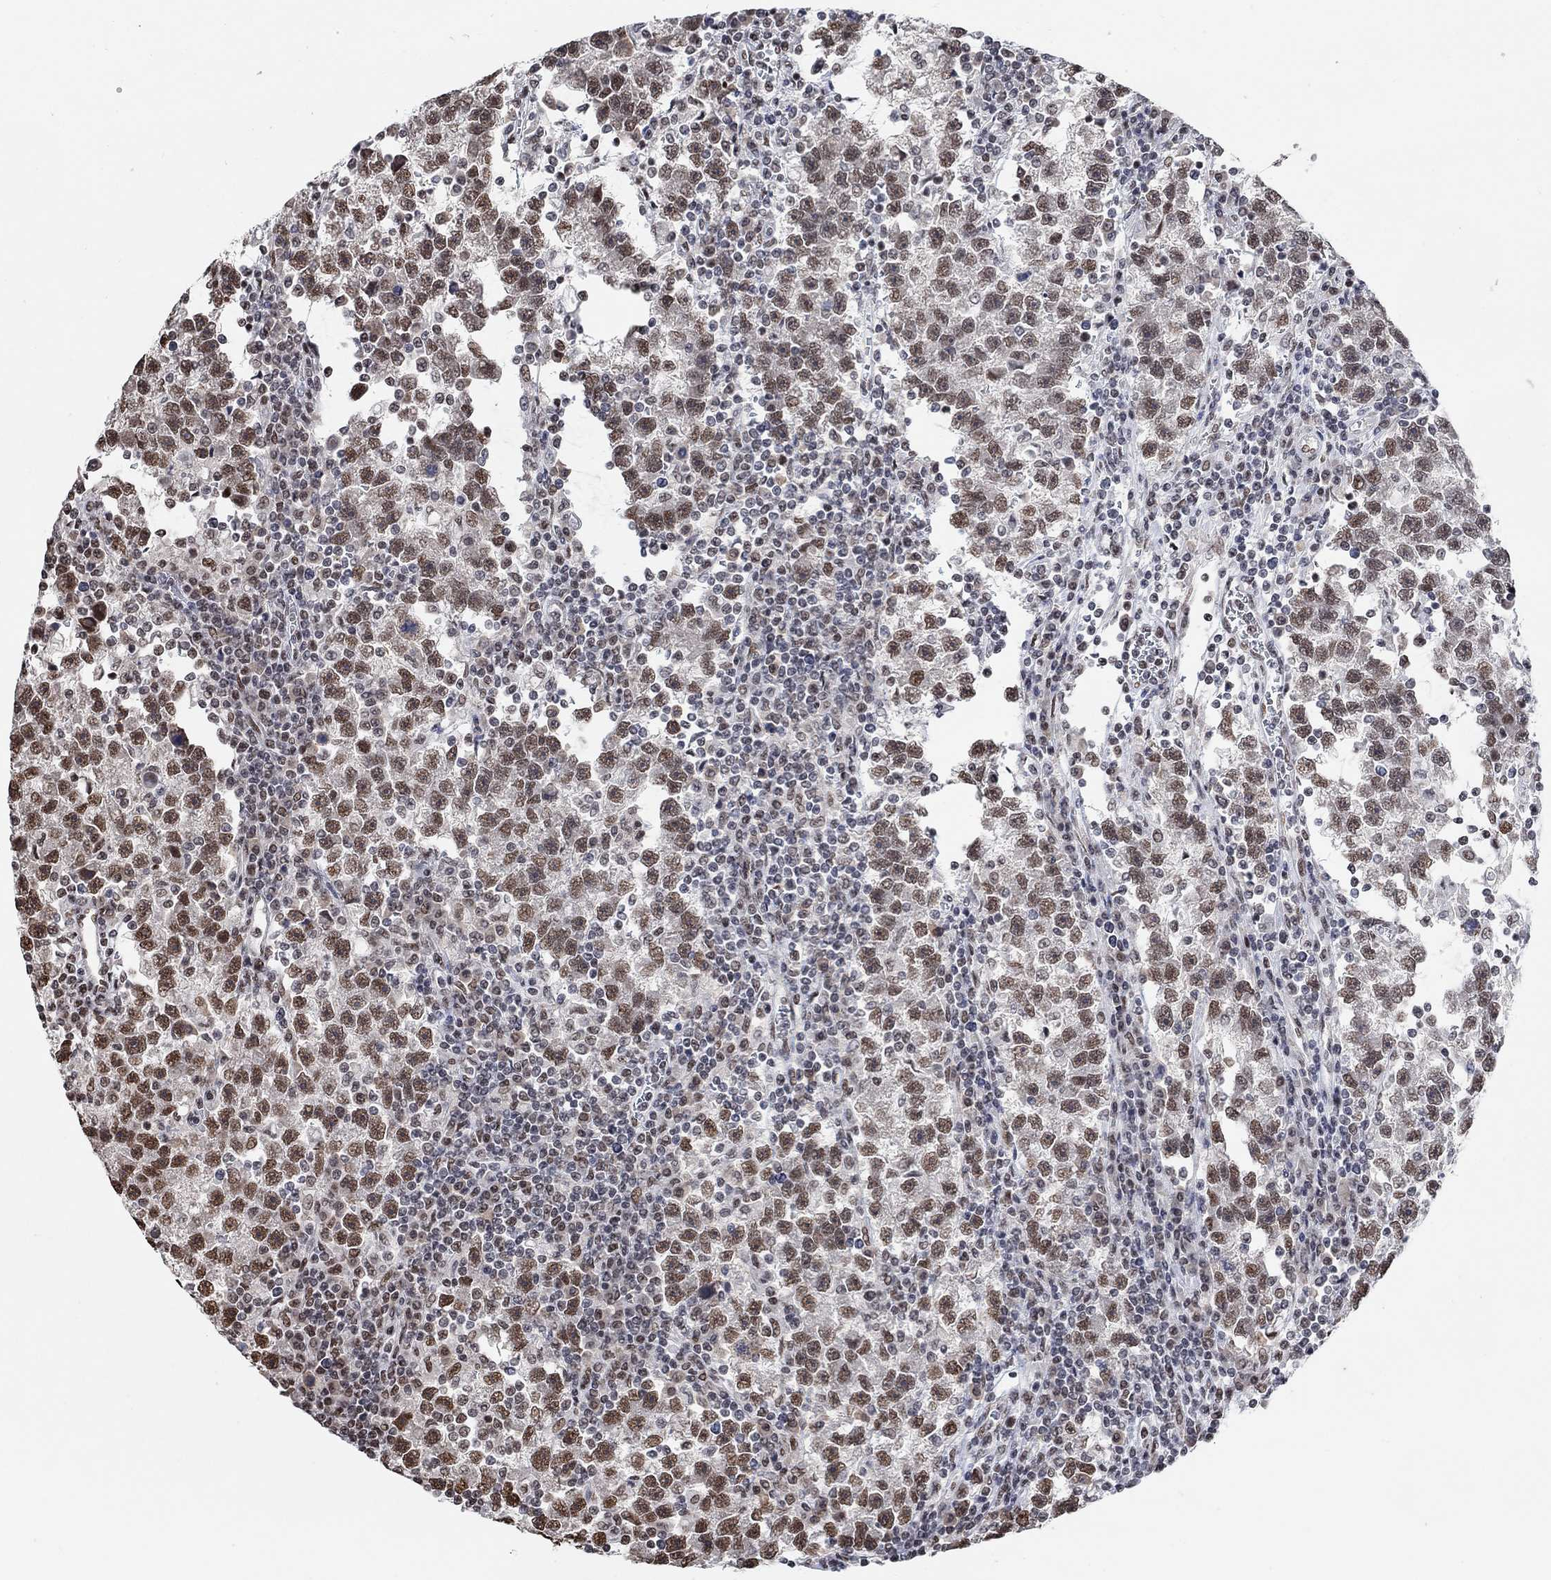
{"staining": {"intensity": "strong", "quantity": "25%-75%", "location": "nuclear"}, "tissue": "testis cancer", "cell_type": "Tumor cells", "image_type": "cancer", "snomed": [{"axis": "morphology", "description": "Seminoma, NOS"}, {"axis": "topography", "description": "Testis"}], "caption": "A micrograph showing strong nuclear expression in about 25%-75% of tumor cells in testis cancer, as visualized by brown immunohistochemical staining.", "gene": "USP39", "patient": {"sex": "male", "age": 47}}